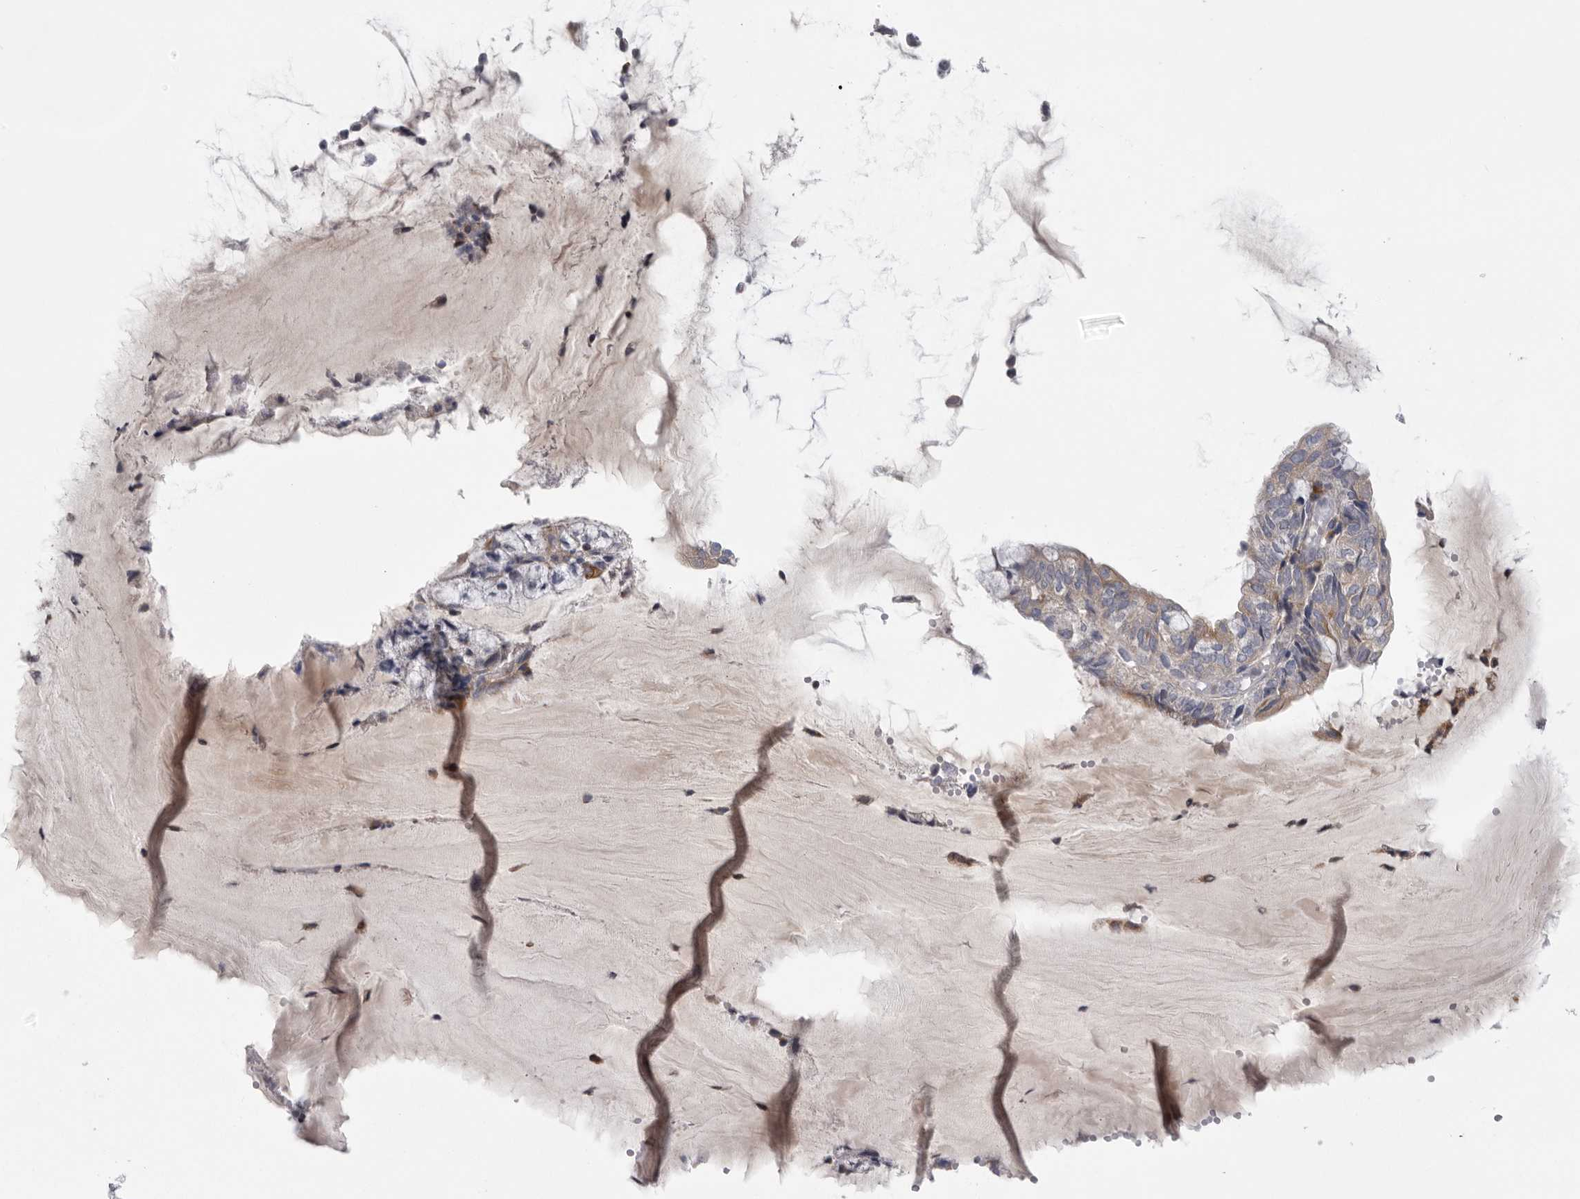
{"staining": {"intensity": "moderate", "quantity": "<25%", "location": "cytoplasmic/membranous"}, "tissue": "endometrial cancer", "cell_type": "Tumor cells", "image_type": "cancer", "snomed": [{"axis": "morphology", "description": "Adenocarcinoma, NOS"}, {"axis": "topography", "description": "Endometrium"}], "caption": "DAB (3,3'-diaminobenzidine) immunohistochemical staining of human endometrial cancer reveals moderate cytoplasmic/membranous protein expression in about <25% of tumor cells. (DAB = brown stain, brightfield microscopy at high magnification).", "gene": "USP24", "patient": {"sex": "female", "age": 81}}